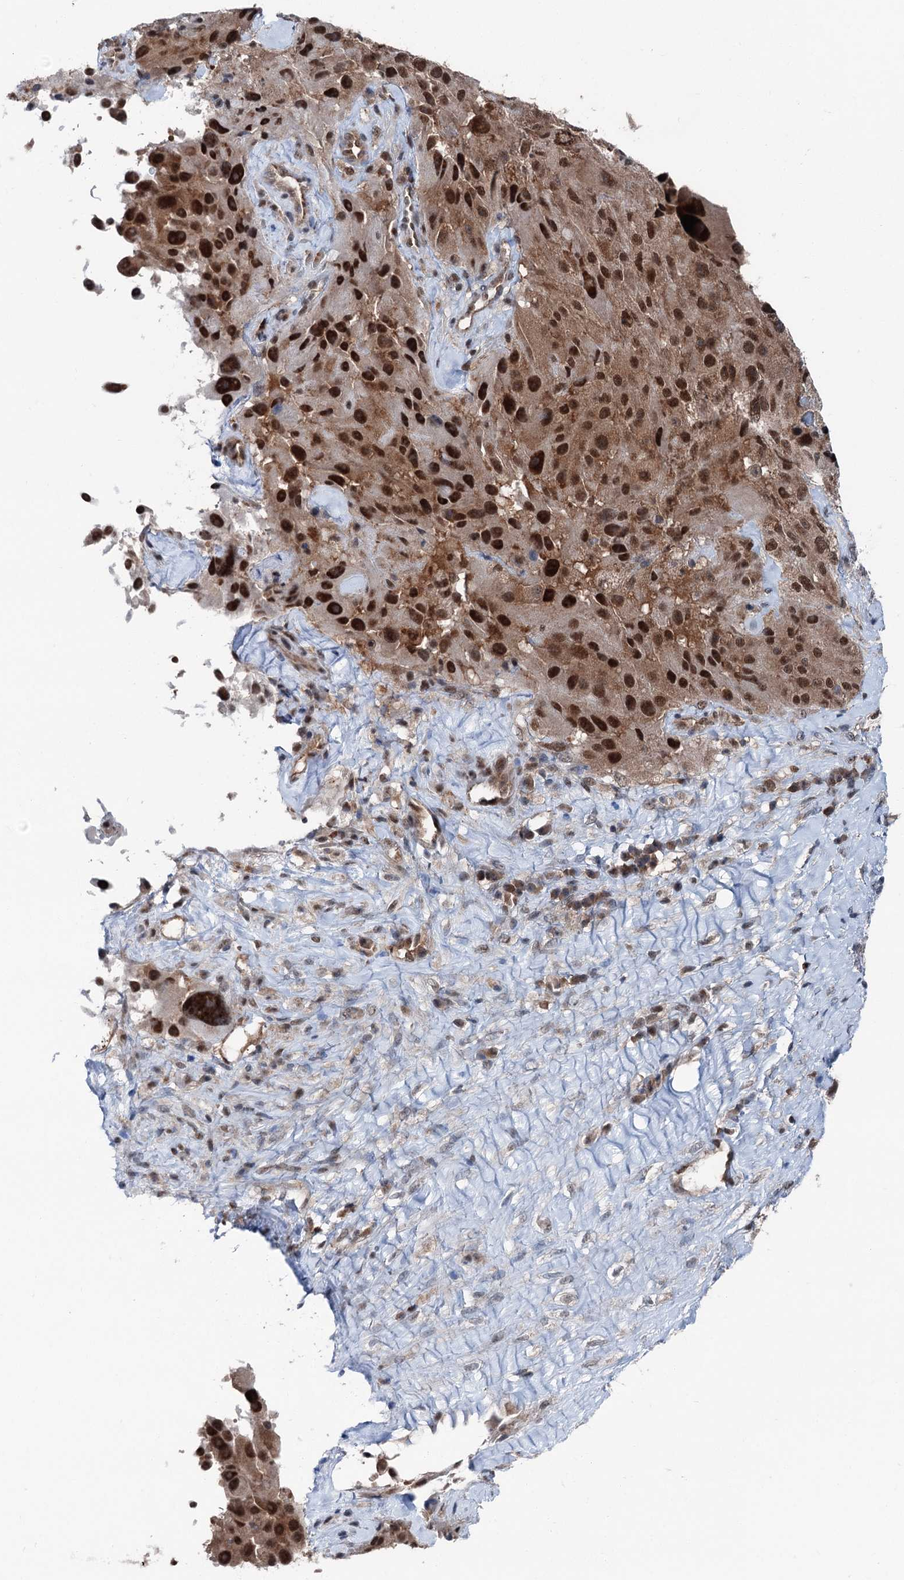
{"staining": {"intensity": "strong", "quantity": ">75%", "location": "cytoplasmic/membranous,nuclear"}, "tissue": "melanoma", "cell_type": "Tumor cells", "image_type": "cancer", "snomed": [{"axis": "morphology", "description": "Malignant melanoma, Metastatic site"}, {"axis": "topography", "description": "Lymph node"}], "caption": "Human malignant melanoma (metastatic site) stained for a protein (brown) reveals strong cytoplasmic/membranous and nuclear positive staining in approximately >75% of tumor cells.", "gene": "PSMD13", "patient": {"sex": "male", "age": 62}}